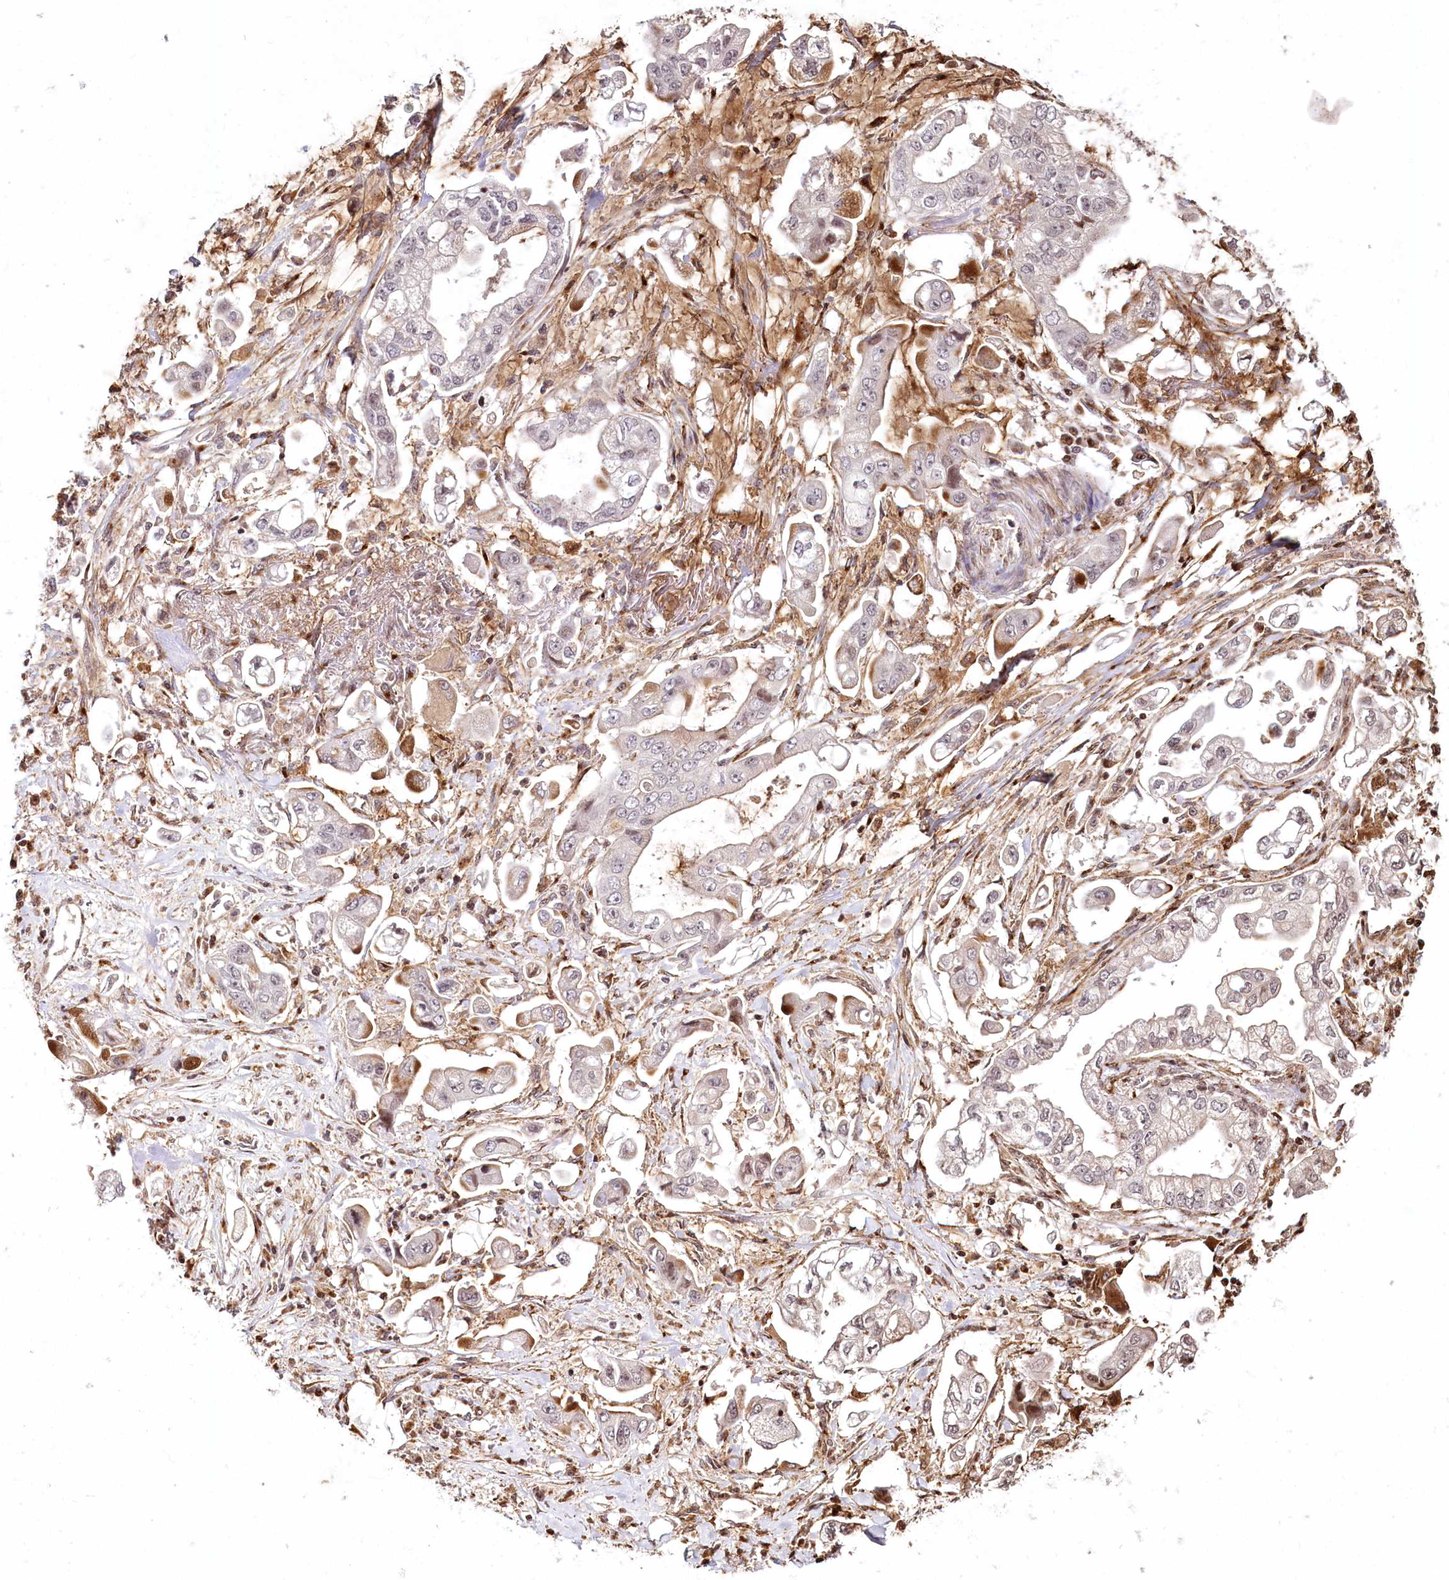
{"staining": {"intensity": "weak", "quantity": "<25%", "location": "cytoplasmic/membranous"}, "tissue": "stomach cancer", "cell_type": "Tumor cells", "image_type": "cancer", "snomed": [{"axis": "morphology", "description": "Adenocarcinoma, NOS"}, {"axis": "topography", "description": "Stomach"}], "caption": "A high-resolution photomicrograph shows immunohistochemistry (IHC) staining of adenocarcinoma (stomach), which demonstrates no significant positivity in tumor cells. (DAB IHC, high magnification).", "gene": "HOXC8", "patient": {"sex": "male", "age": 62}}